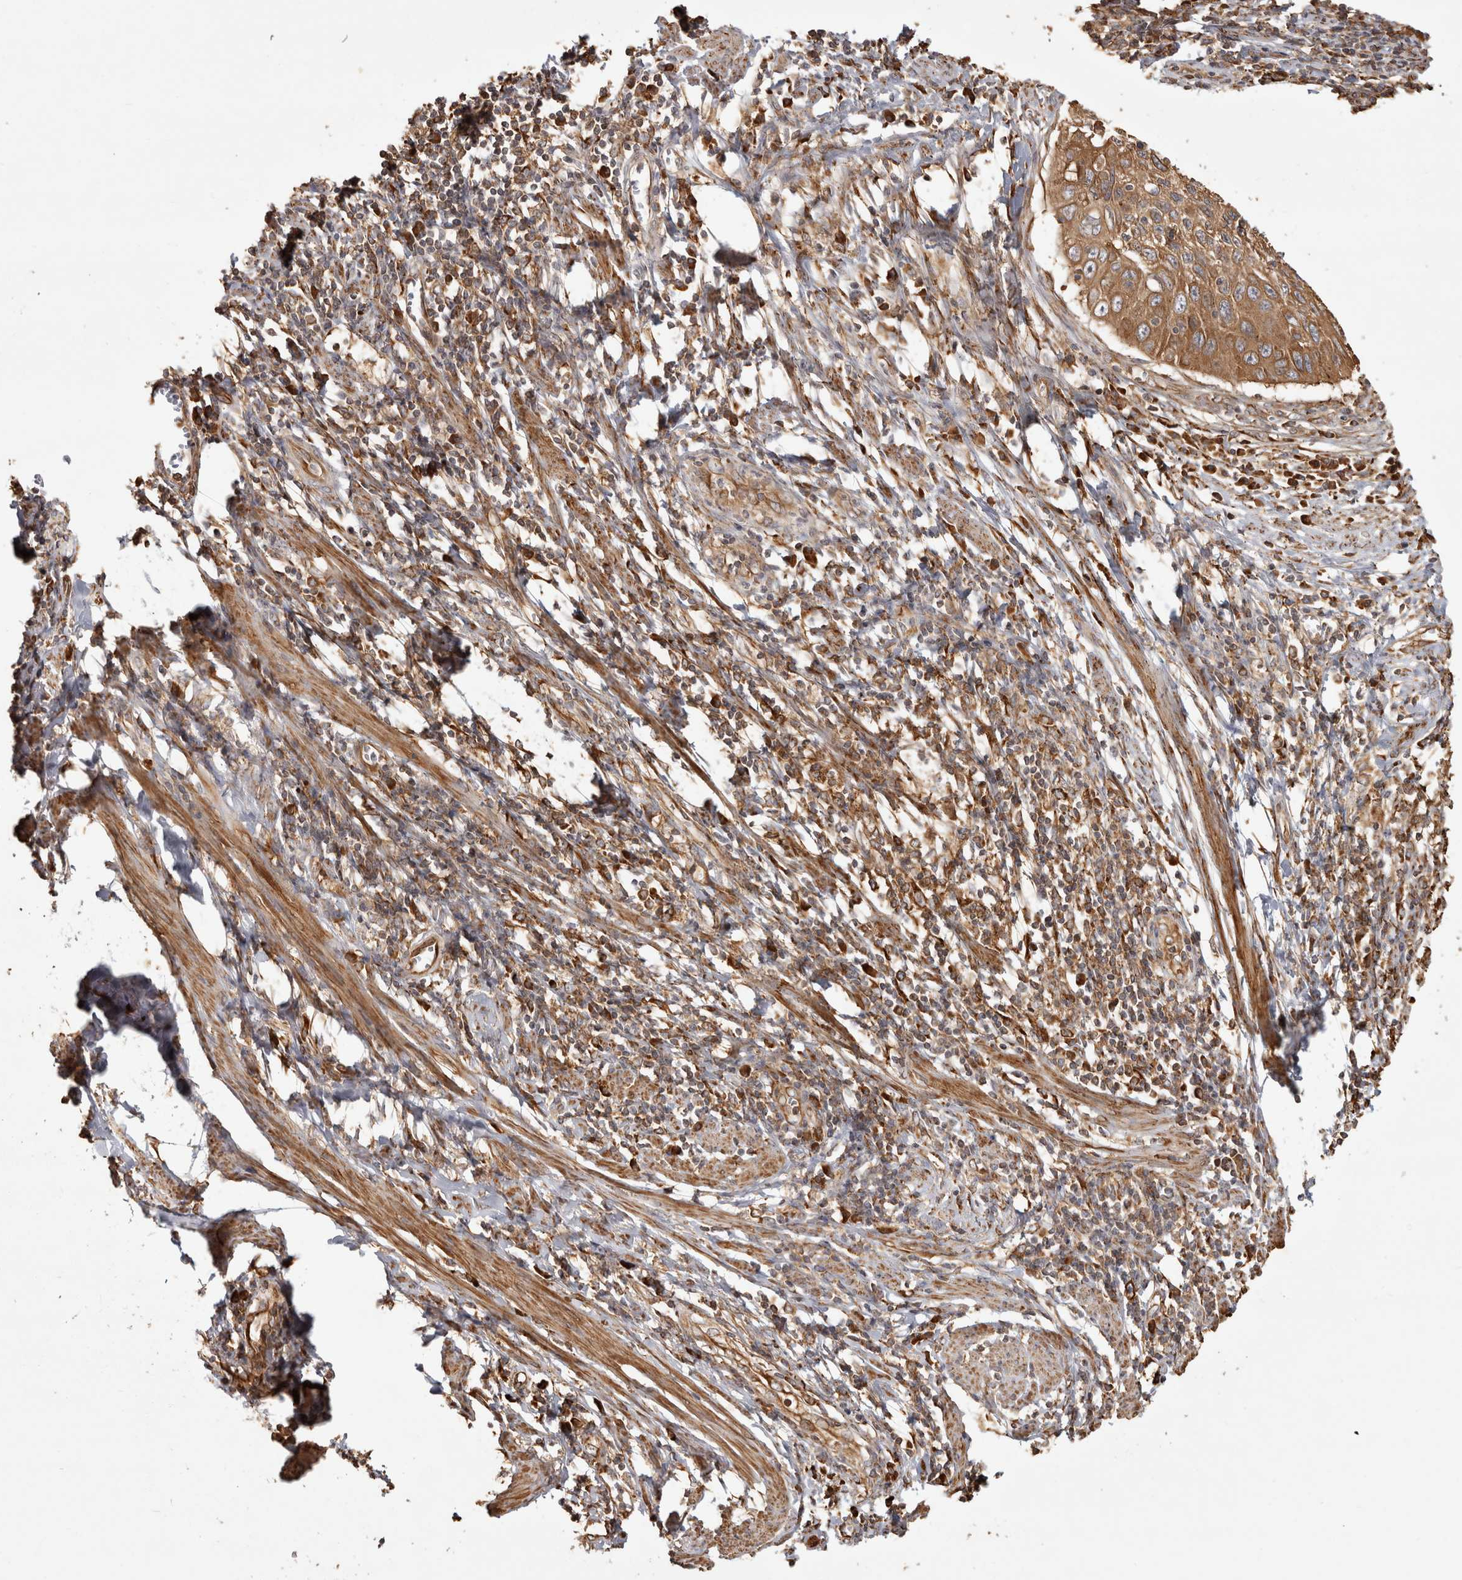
{"staining": {"intensity": "moderate", "quantity": ">75%", "location": "cytoplasmic/membranous"}, "tissue": "cervical cancer", "cell_type": "Tumor cells", "image_type": "cancer", "snomed": [{"axis": "morphology", "description": "Squamous cell carcinoma, NOS"}, {"axis": "topography", "description": "Cervix"}], "caption": "Immunohistochemistry (IHC) histopathology image of cervical cancer stained for a protein (brown), which displays medium levels of moderate cytoplasmic/membranous expression in about >75% of tumor cells.", "gene": "CAMSAP2", "patient": {"sex": "female", "age": 53}}